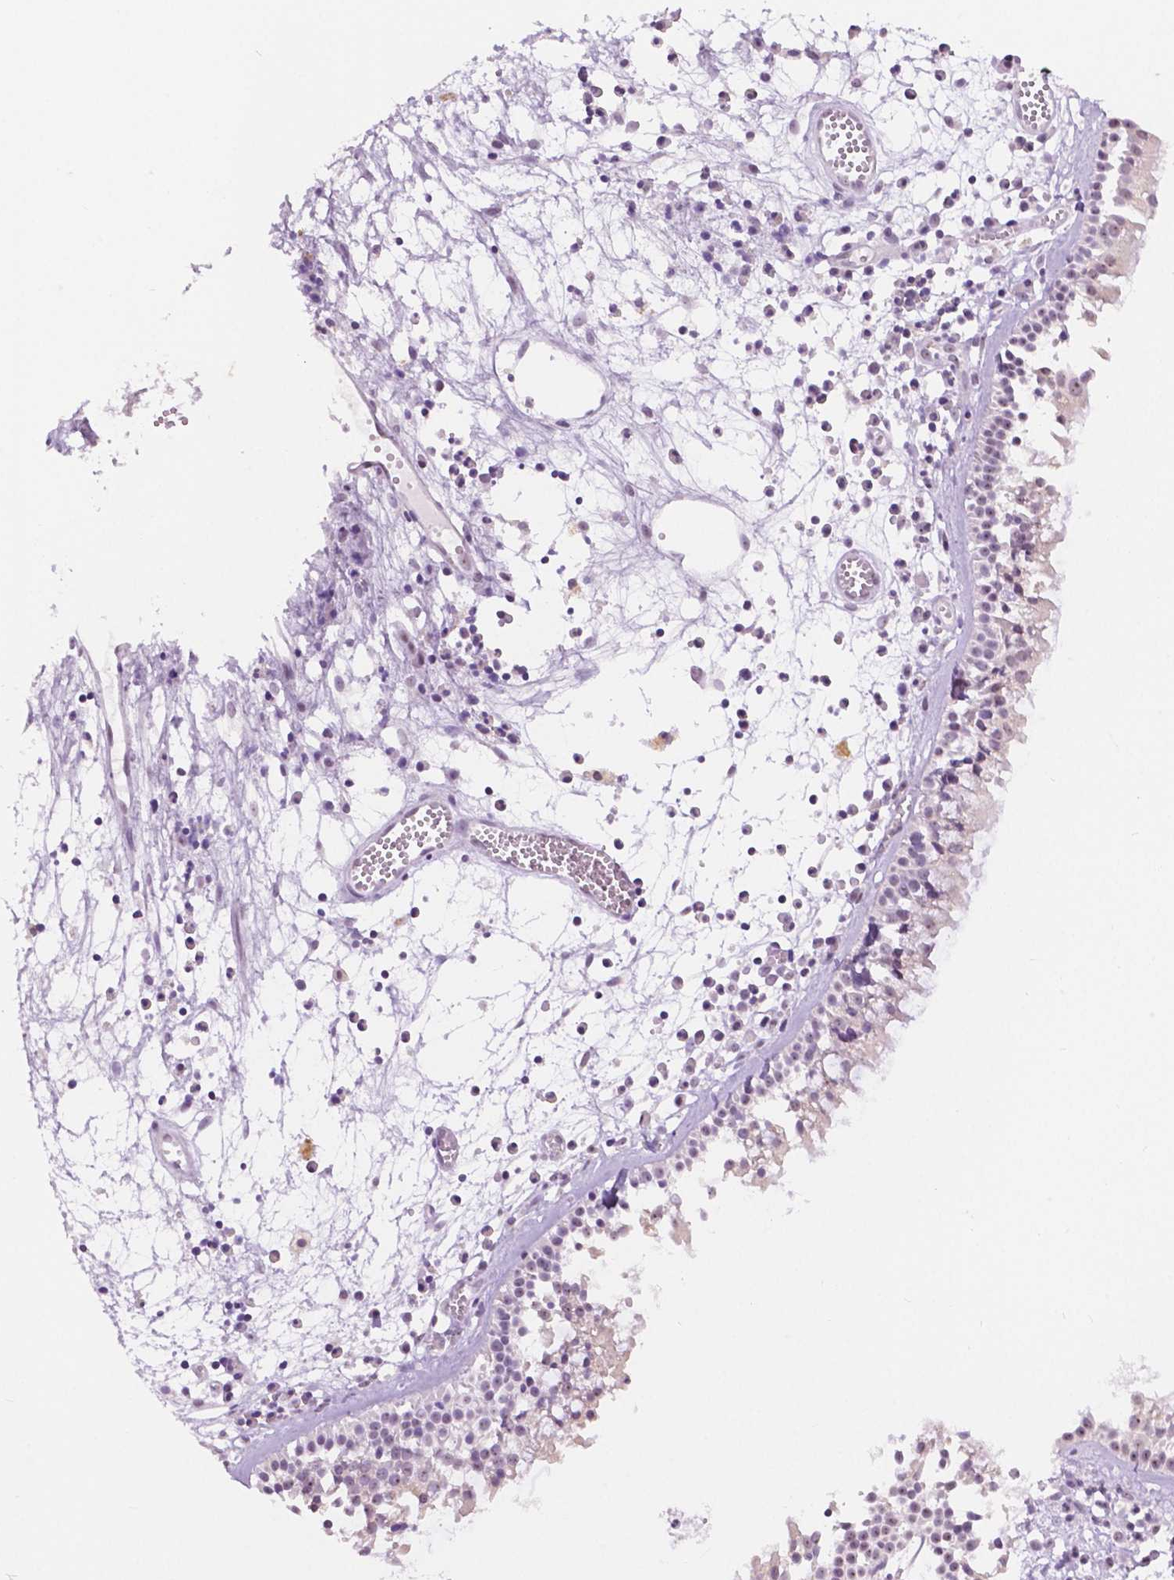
{"staining": {"intensity": "weak", "quantity": "25%-75%", "location": "nuclear"}, "tissue": "nasopharynx", "cell_type": "Respiratory epithelial cells", "image_type": "normal", "snomed": [{"axis": "morphology", "description": "Normal tissue, NOS"}, {"axis": "topography", "description": "Nasopharynx"}], "caption": "DAB immunohistochemical staining of benign nasopharynx shows weak nuclear protein positivity in about 25%-75% of respiratory epithelial cells.", "gene": "NHP2", "patient": {"sex": "female", "age": 52}}